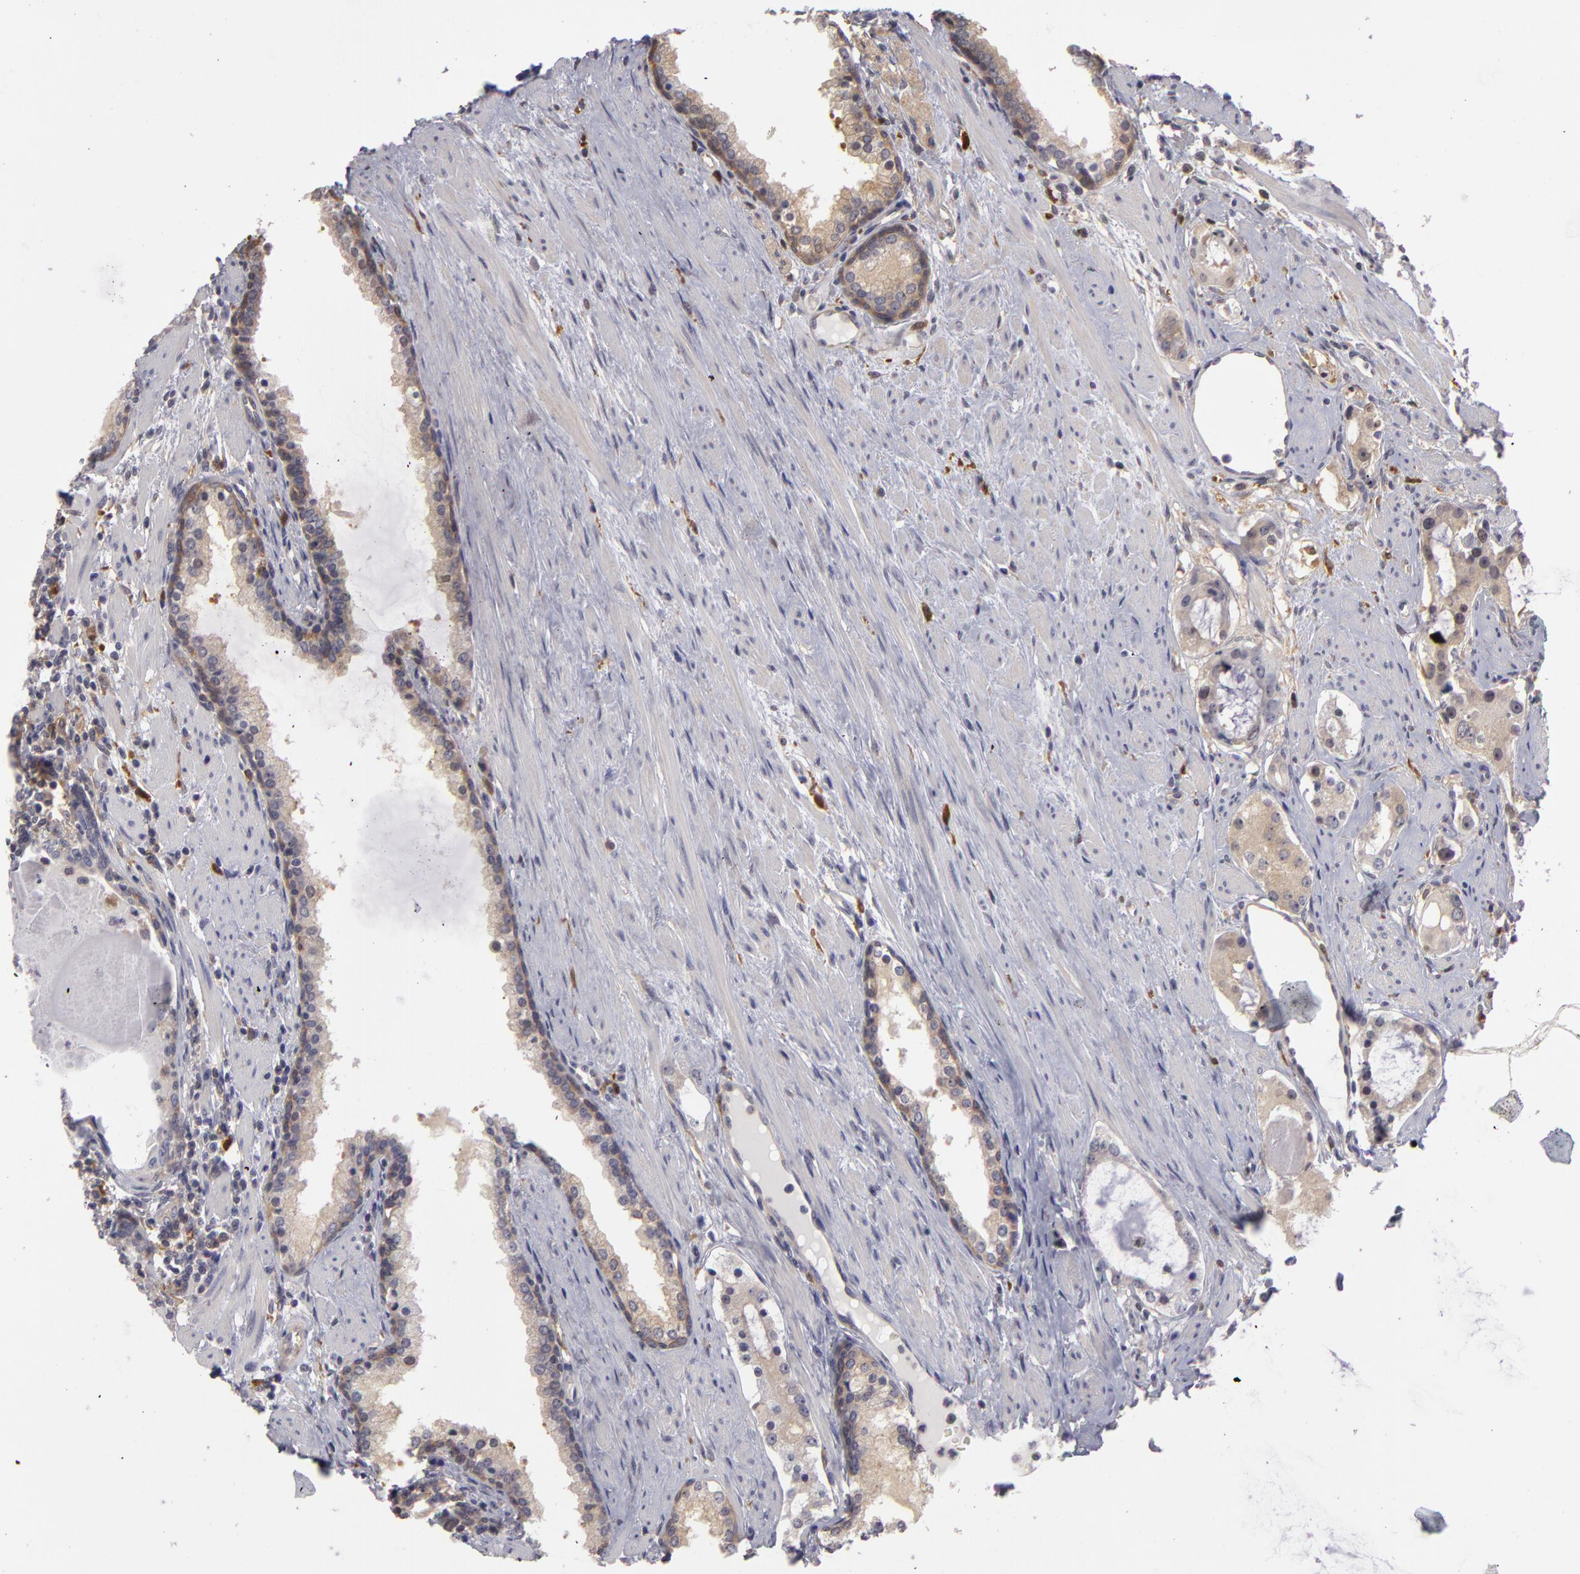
{"staining": {"intensity": "negative", "quantity": "none", "location": "none"}, "tissue": "prostate cancer", "cell_type": "Tumor cells", "image_type": "cancer", "snomed": [{"axis": "morphology", "description": "Adenocarcinoma, Medium grade"}, {"axis": "topography", "description": "Prostate"}], "caption": "Human prostate cancer stained for a protein using IHC displays no positivity in tumor cells.", "gene": "GNPDA1", "patient": {"sex": "male", "age": 73}}